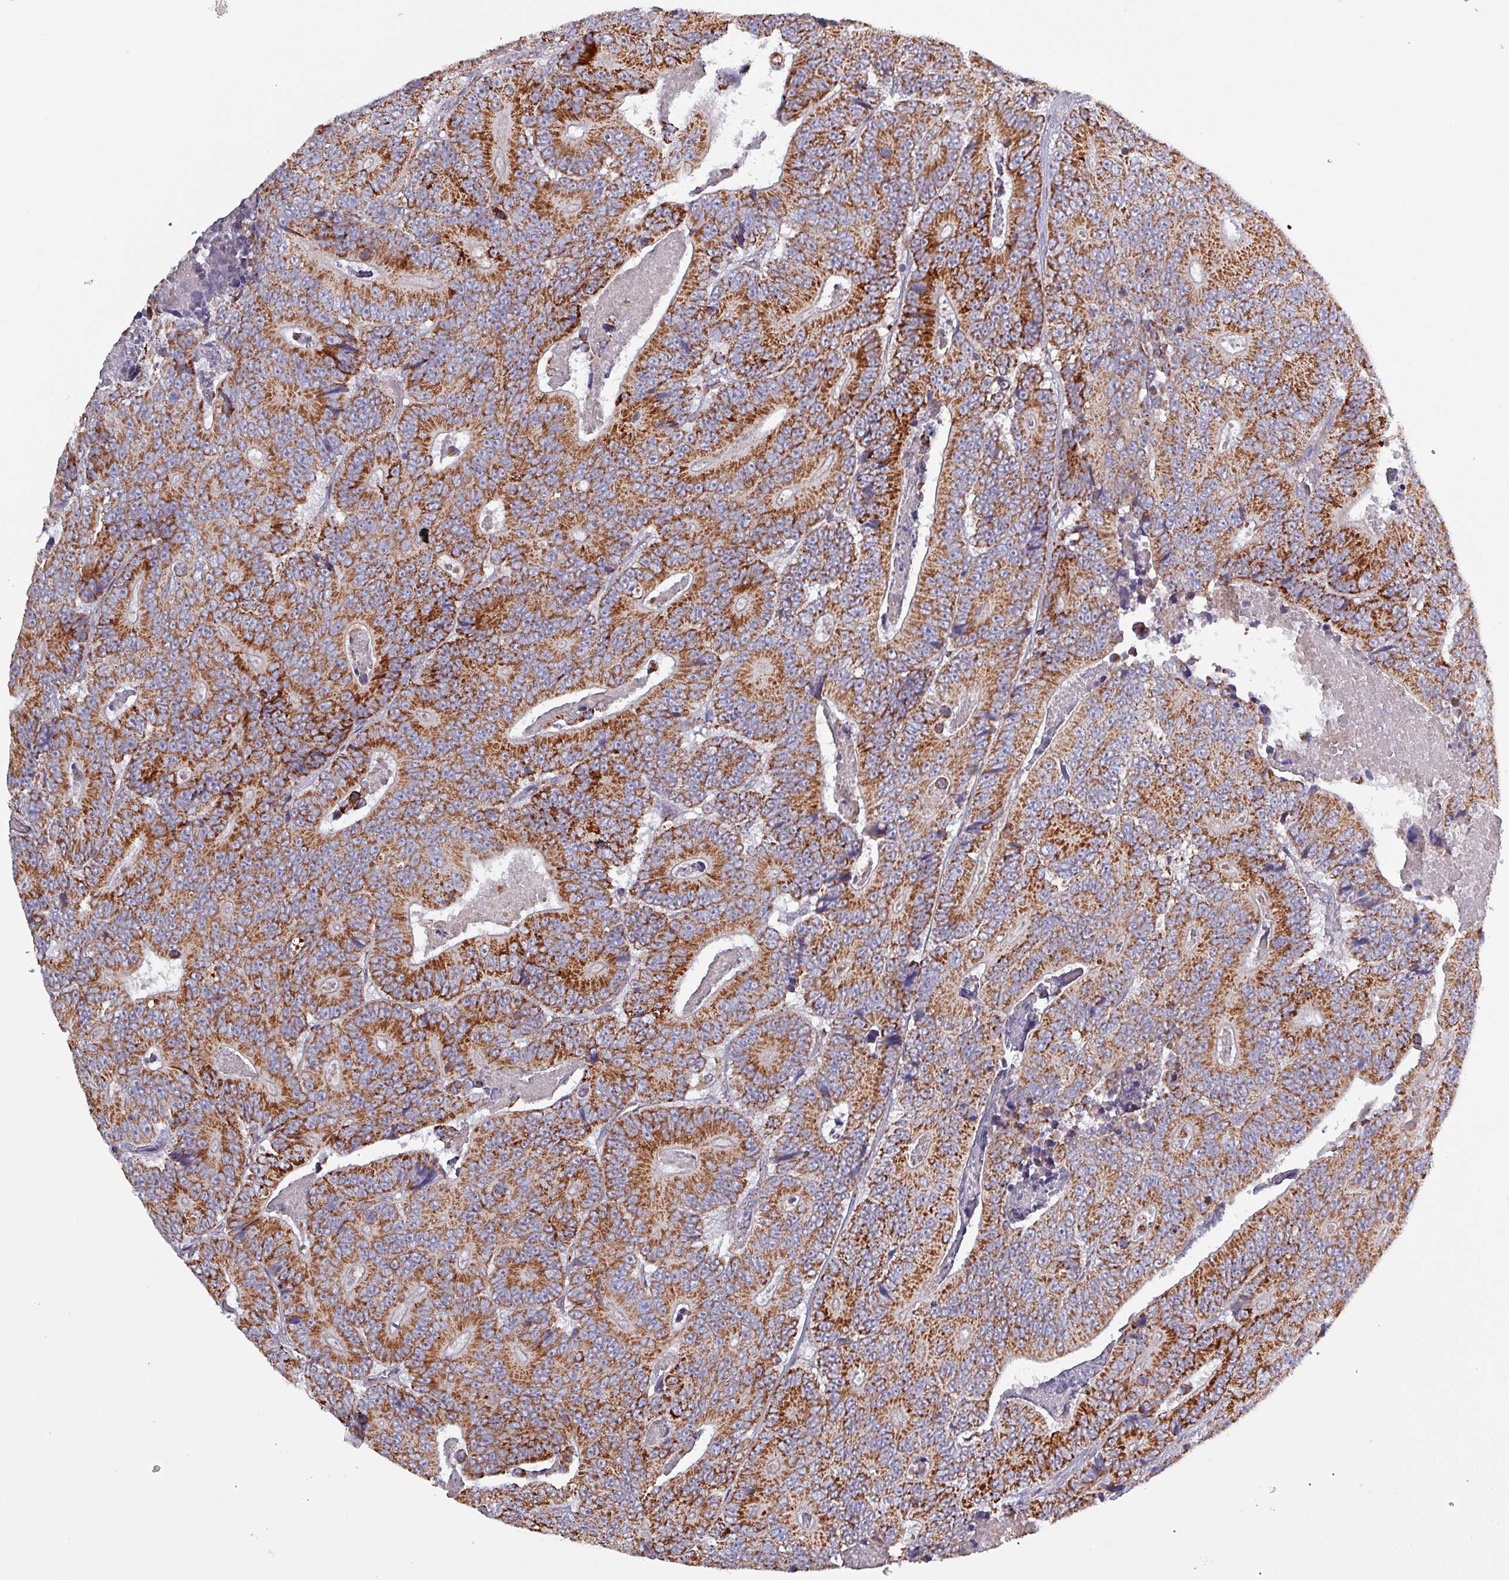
{"staining": {"intensity": "strong", "quantity": ">75%", "location": "cytoplasmic/membranous"}, "tissue": "colorectal cancer", "cell_type": "Tumor cells", "image_type": "cancer", "snomed": [{"axis": "morphology", "description": "Adenocarcinoma, NOS"}, {"axis": "topography", "description": "Colon"}], "caption": "Colorectal cancer (adenocarcinoma) was stained to show a protein in brown. There is high levels of strong cytoplasmic/membranous expression in about >75% of tumor cells.", "gene": "ZNF322", "patient": {"sex": "male", "age": 83}}